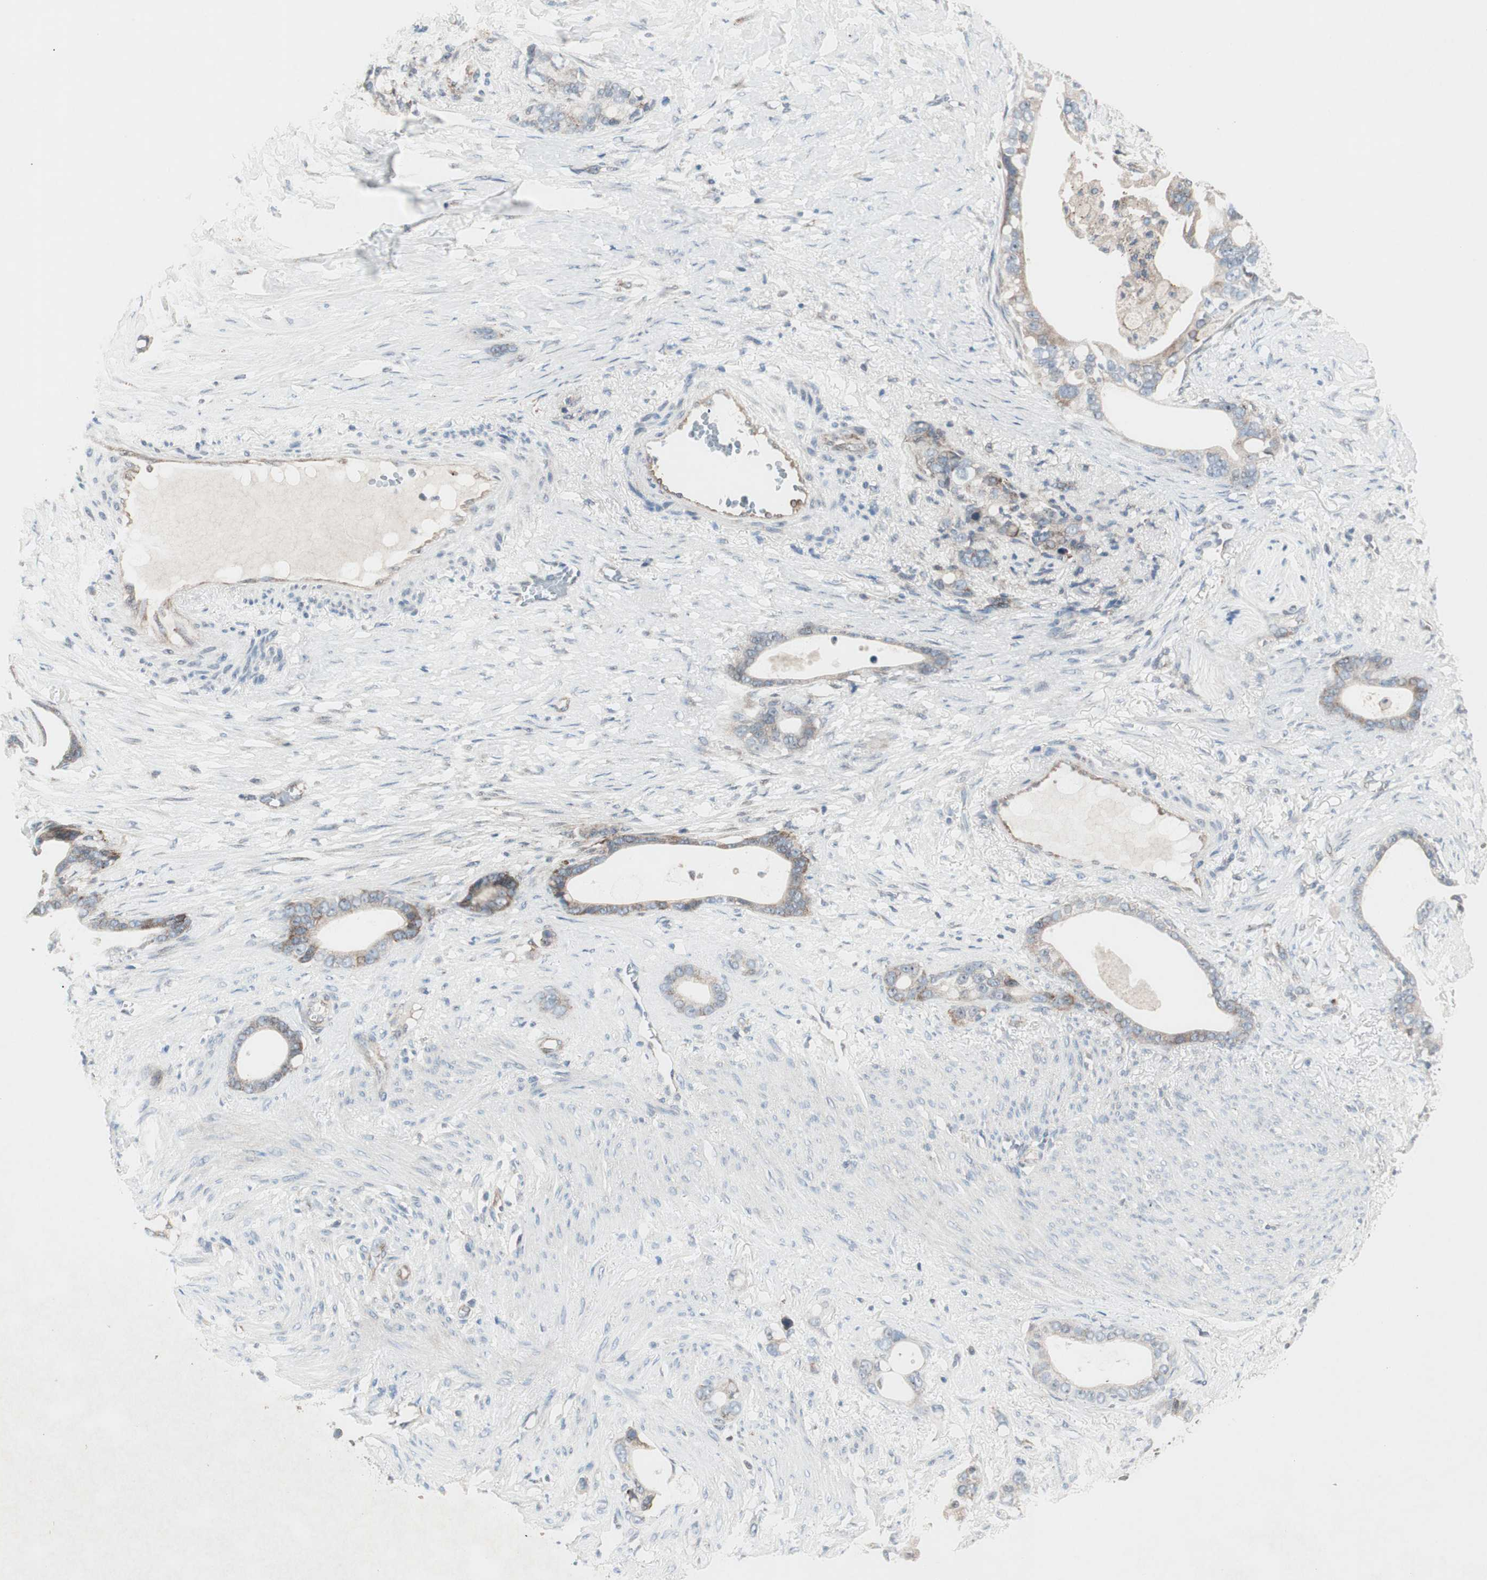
{"staining": {"intensity": "moderate", "quantity": ">75%", "location": "cytoplasmic/membranous"}, "tissue": "stomach cancer", "cell_type": "Tumor cells", "image_type": "cancer", "snomed": [{"axis": "morphology", "description": "Adenocarcinoma, NOS"}, {"axis": "topography", "description": "Stomach"}], "caption": "This is an image of IHC staining of stomach cancer, which shows moderate positivity in the cytoplasmic/membranous of tumor cells.", "gene": "CCL14", "patient": {"sex": "female", "age": 75}}